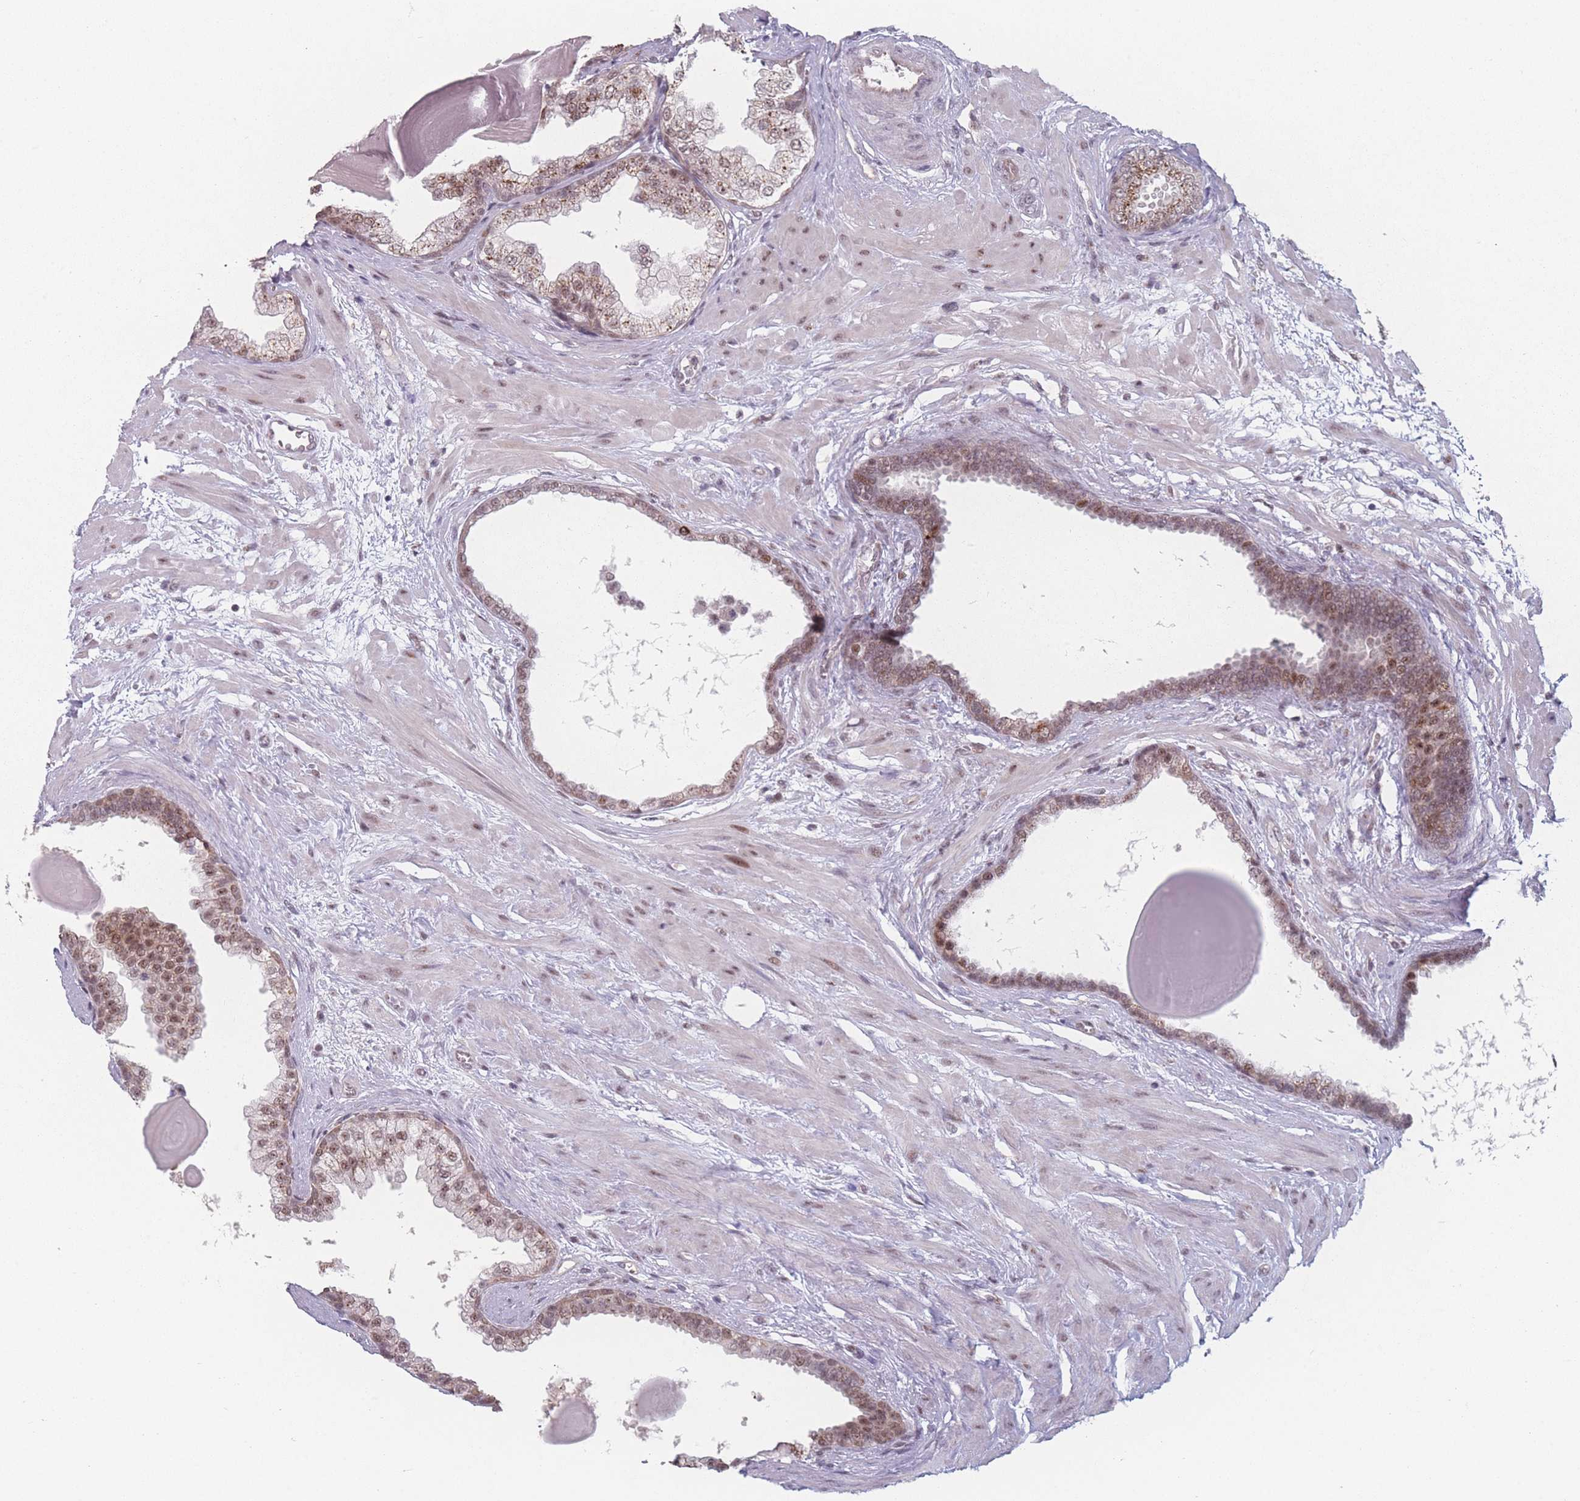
{"staining": {"intensity": "moderate", "quantity": ">75%", "location": "cytoplasmic/membranous,nuclear"}, "tissue": "prostate", "cell_type": "Glandular cells", "image_type": "normal", "snomed": [{"axis": "morphology", "description": "Normal tissue, NOS"}, {"axis": "topography", "description": "Prostate"}], "caption": "A brown stain highlights moderate cytoplasmic/membranous,nuclear expression of a protein in glandular cells of benign human prostate.", "gene": "ZC3H14", "patient": {"sex": "male", "age": 48}}